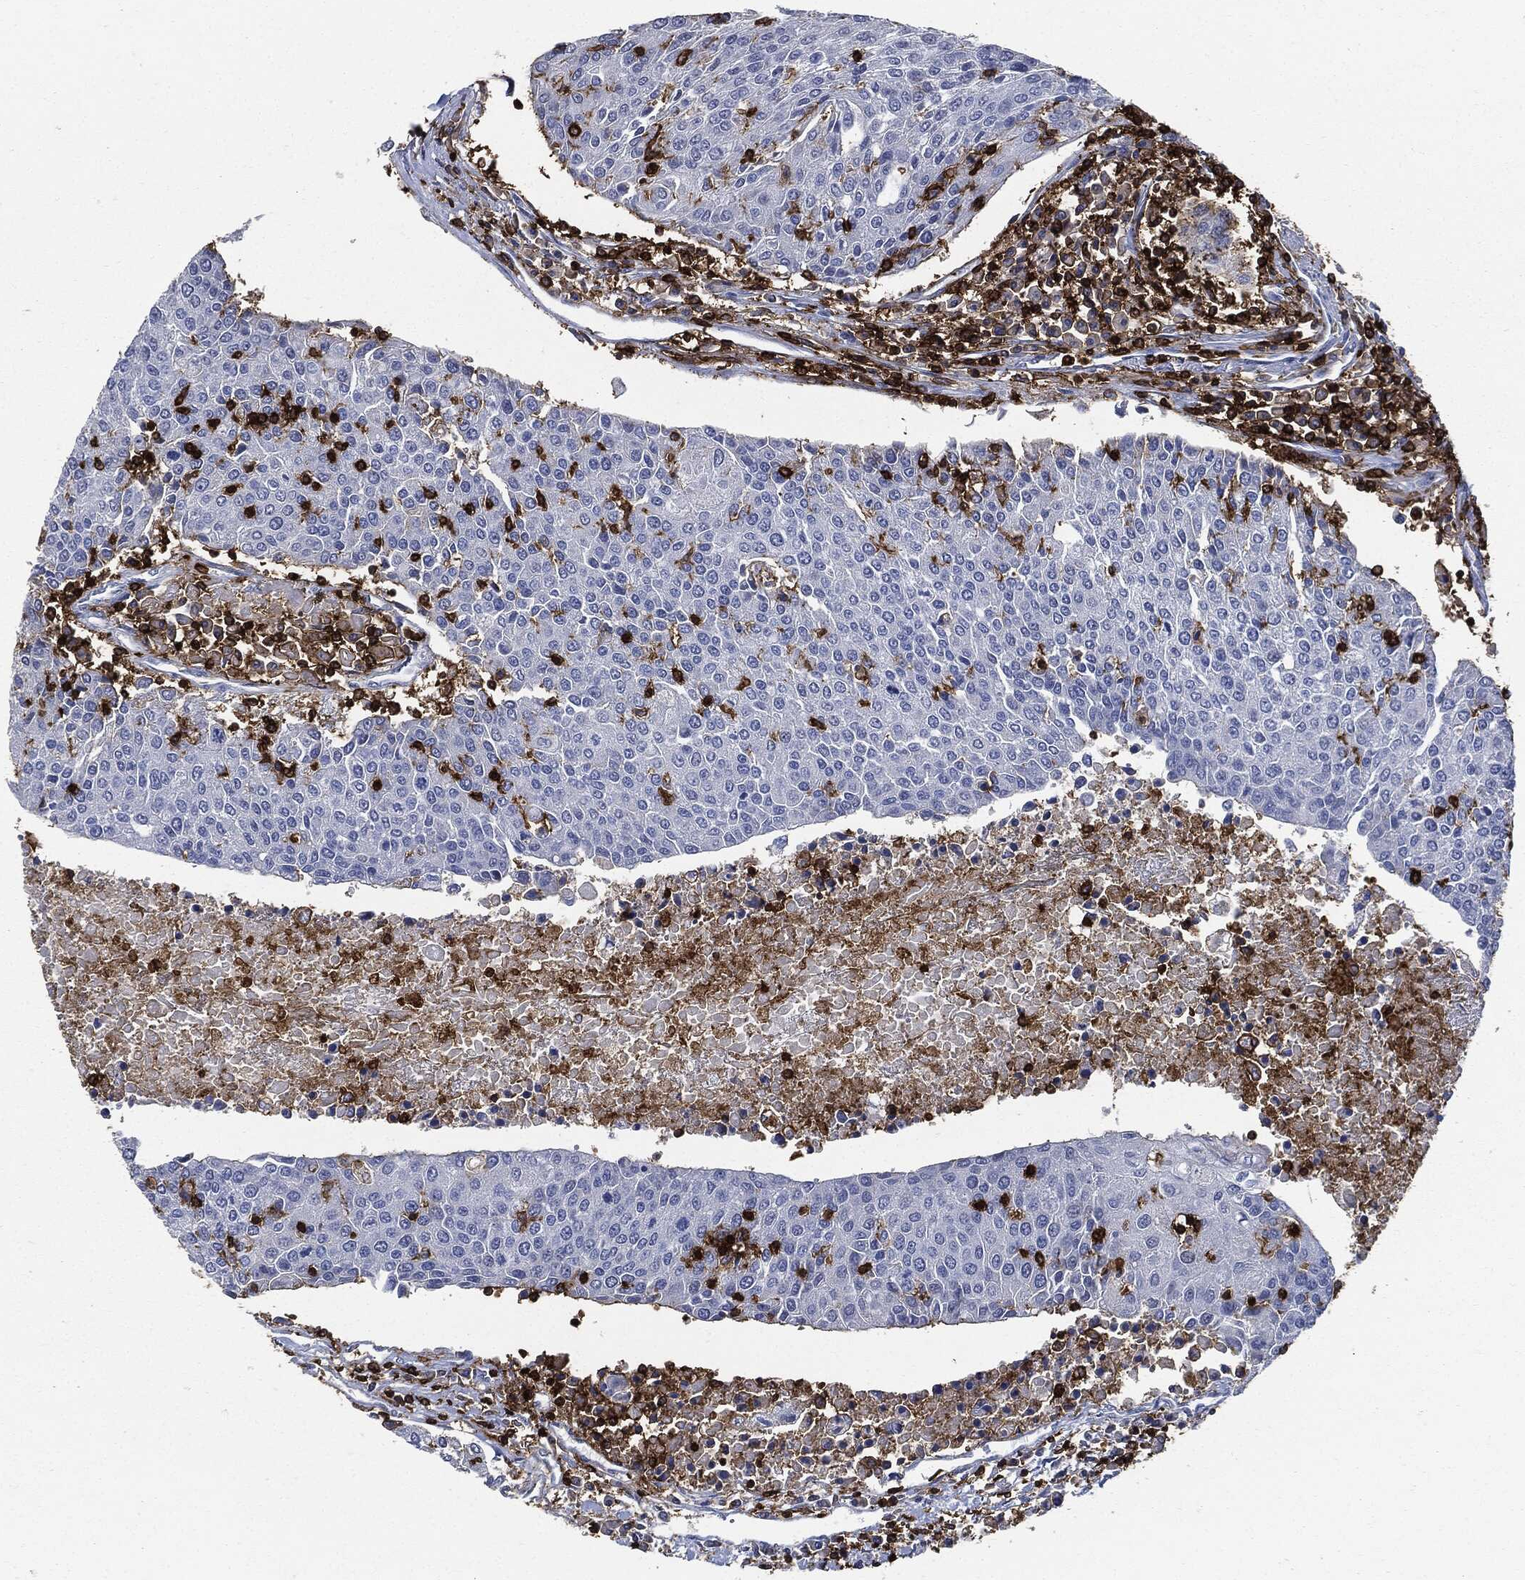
{"staining": {"intensity": "negative", "quantity": "none", "location": "none"}, "tissue": "urothelial cancer", "cell_type": "Tumor cells", "image_type": "cancer", "snomed": [{"axis": "morphology", "description": "Urothelial carcinoma, High grade"}, {"axis": "topography", "description": "Urinary bladder"}], "caption": "This is a image of immunohistochemistry staining of urothelial cancer, which shows no positivity in tumor cells. Brightfield microscopy of immunohistochemistry stained with DAB (brown) and hematoxylin (blue), captured at high magnification.", "gene": "PTPRC", "patient": {"sex": "female", "age": 85}}